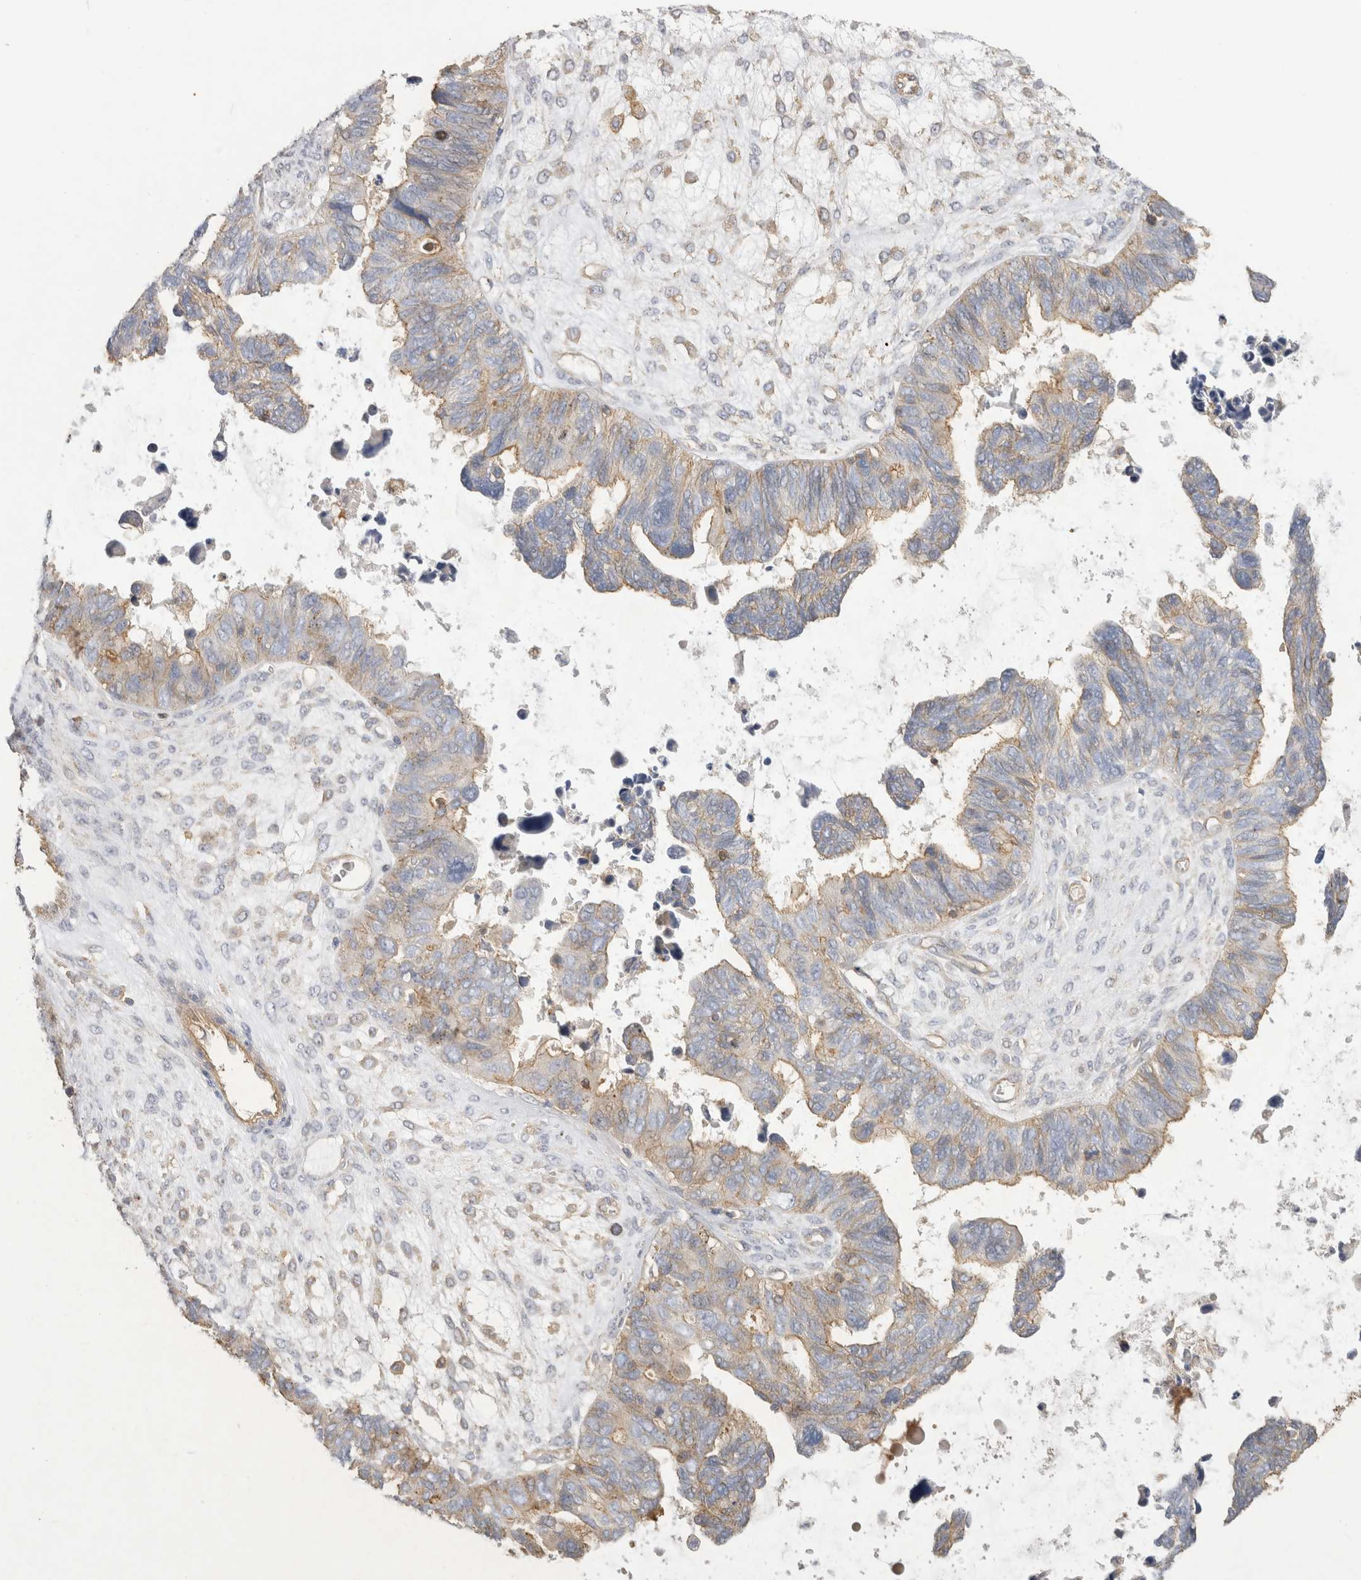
{"staining": {"intensity": "weak", "quantity": "25%-75%", "location": "cytoplasmic/membranous"}, "tissue": "ovarian cancer", "cell_type": "Tumor cells", "image_type": "cancer", "snomed": [{"axis": "morphology", "description": "Cystadenocarcinoma, serous, NOS"}, {"axis": "topography", "description": "Ovary"}], "caption": "An image of ovarian cancer (serous cystadenocarcinoma) stained for a protein displays weak cytoplasmic/membranous brown staining in tumor cells. (IHC, brightfield microscopy, high magnification).", "gene": "CHMP6", "patient": {"sex": "female", "age": 79}}